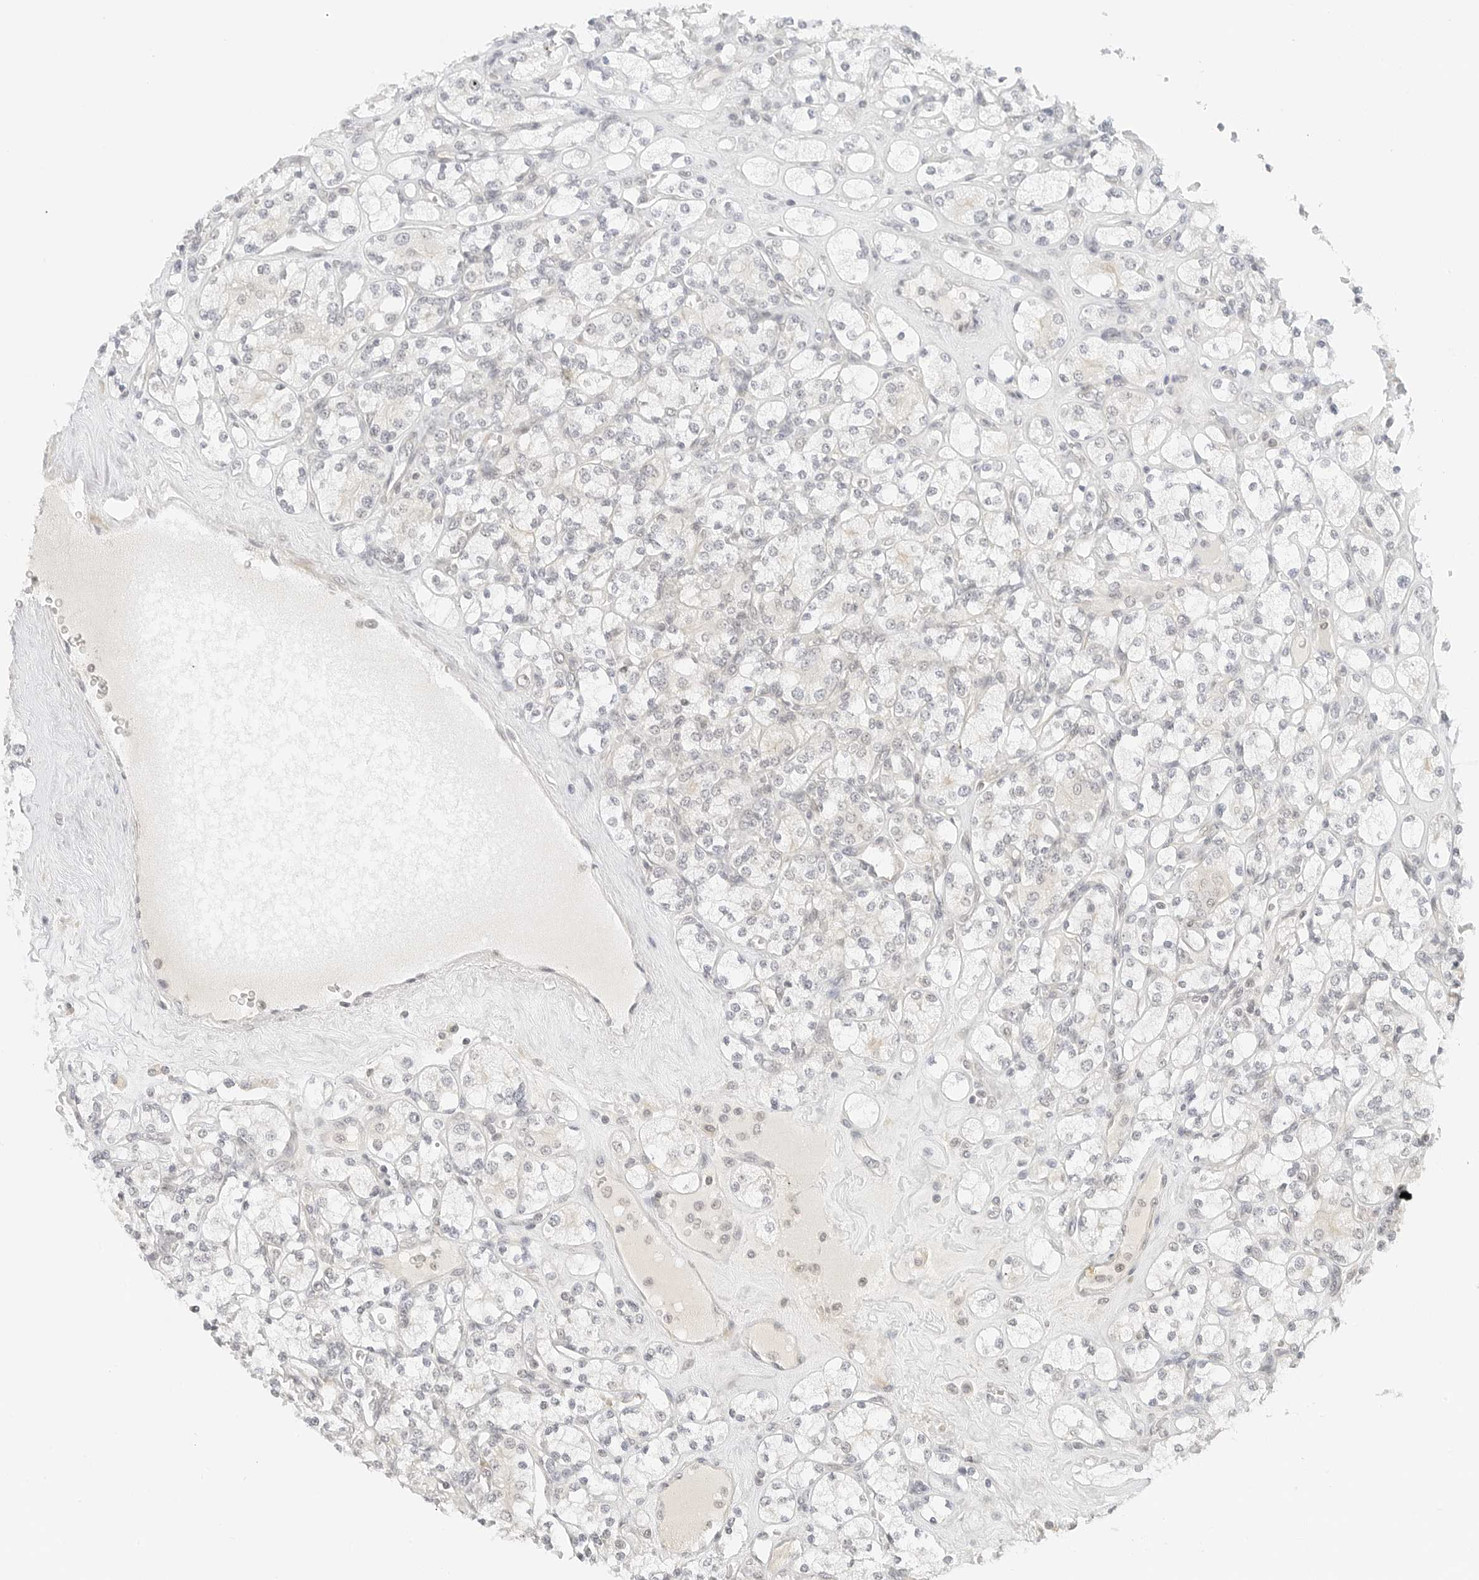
{"staining": {"intensity": "negative", "quantity": "none", "location": "none"}, "tissue": "renal cancer", "cell_type": "Tumor cells", "image_type": "cancer", "snomed": [{"axis": "morphology", "description": "Adenocarcinoma, NOS"}, {"axis": "topography", "description": "Kidney"}], "caption": "High power microscopy image of an immunohistochemistry (IHC) photomicrograph of adenocarcinoma (renal), revealing no significant staining in tumor cells.", "gene": "NEO1", "patient": {"sex": "male", "age": 77}}